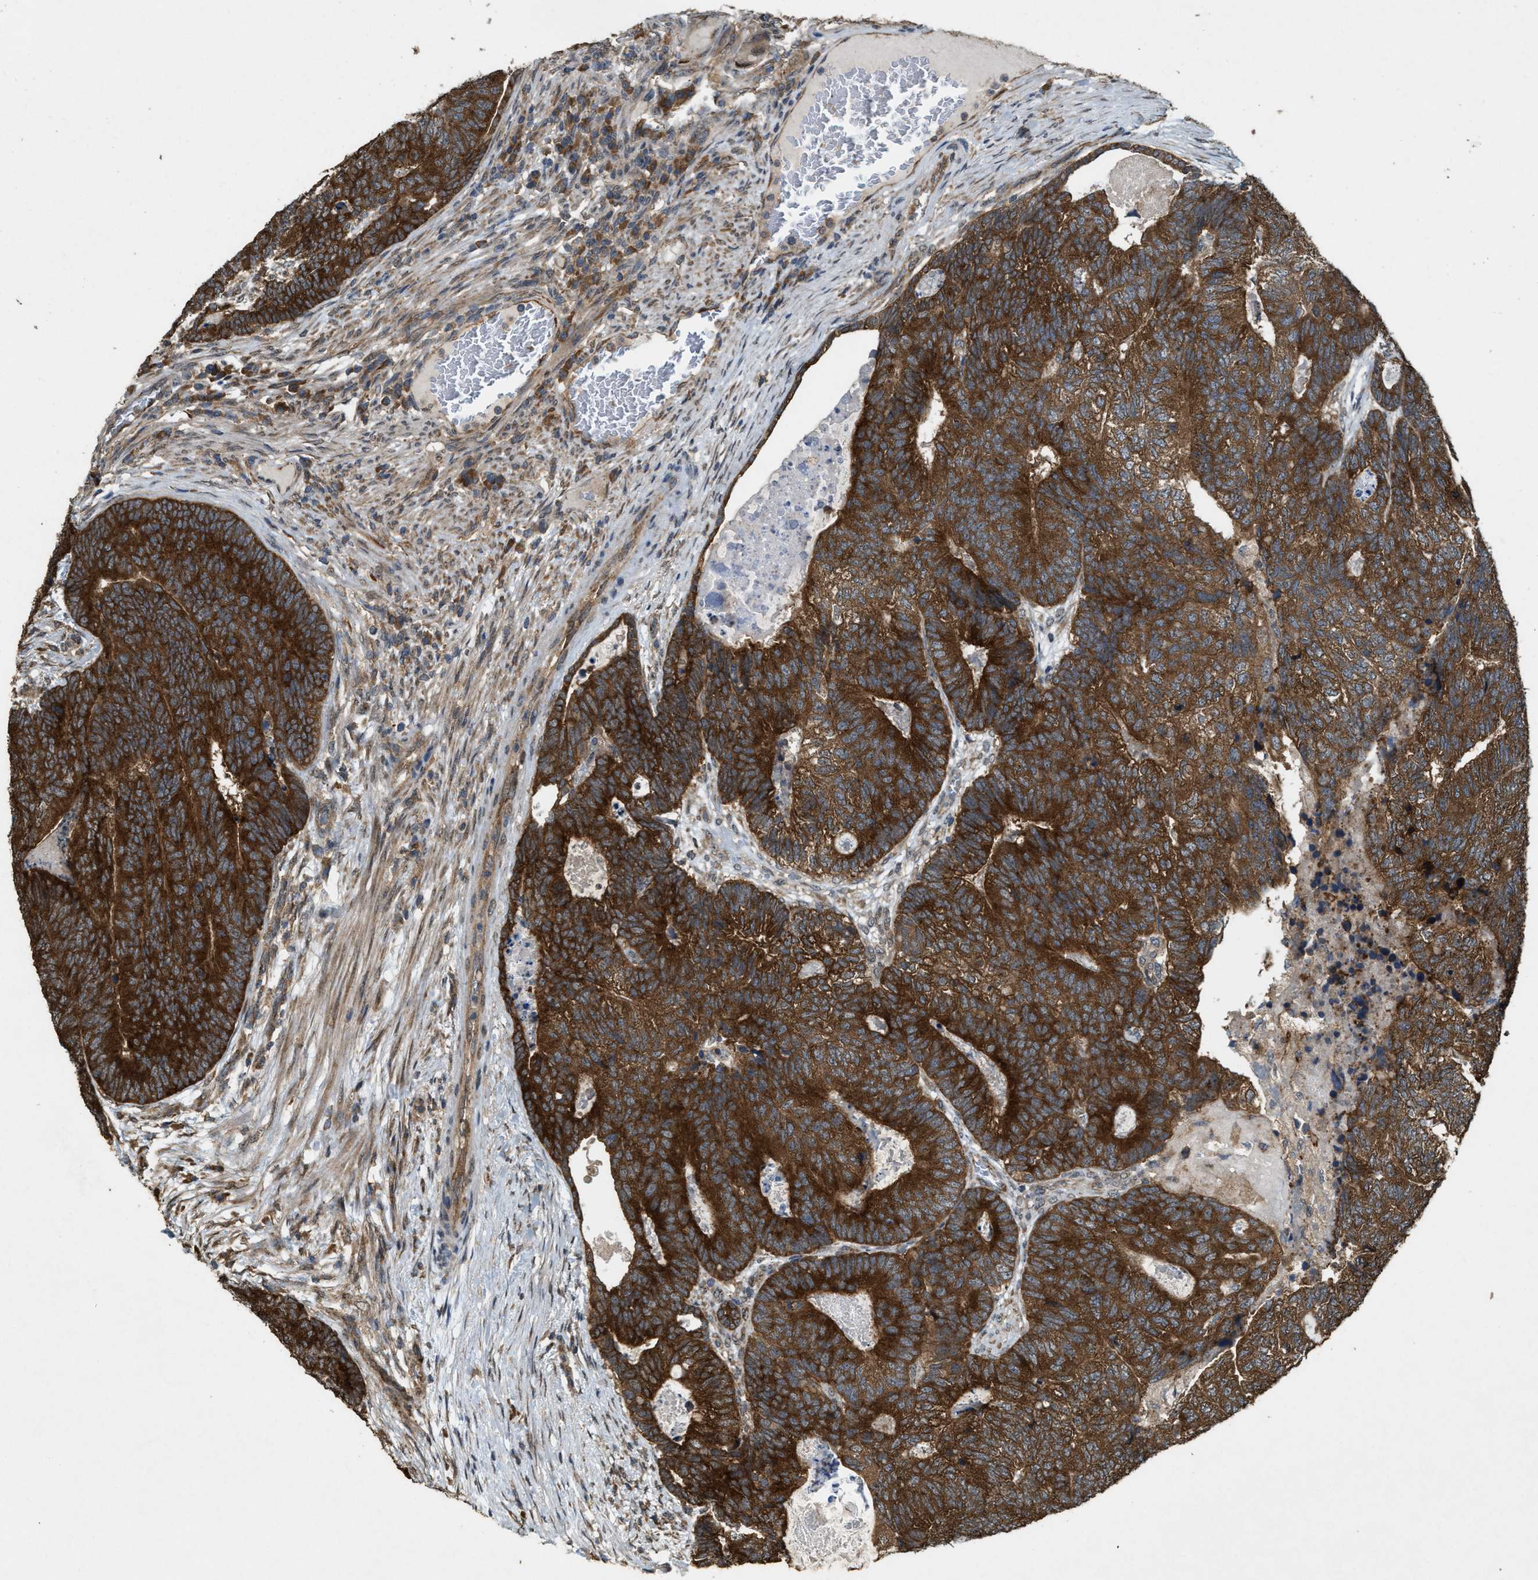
{"staining": {"intensity": "strong", "quantity": ">75%", "location": "cytoplasmic/membranous"}, "tissue": "colorectal cancer", "cell_type": "Tumor cells", "image_type": "cancer", "snomed": [{"axis": "morphology", "description": "Adenocarcinoma, NOS"}, {"axis": "topography", "description": "Colon"}], "caption": "Immunohistochemical staining of colorectal adenocarcinoma reveals high levels of strong cytoplasmic/membranous protein expression in about >75% of tumor cells.", "gene": "ARHGEF5", "patient": {"sex": "female", "age": 67}}